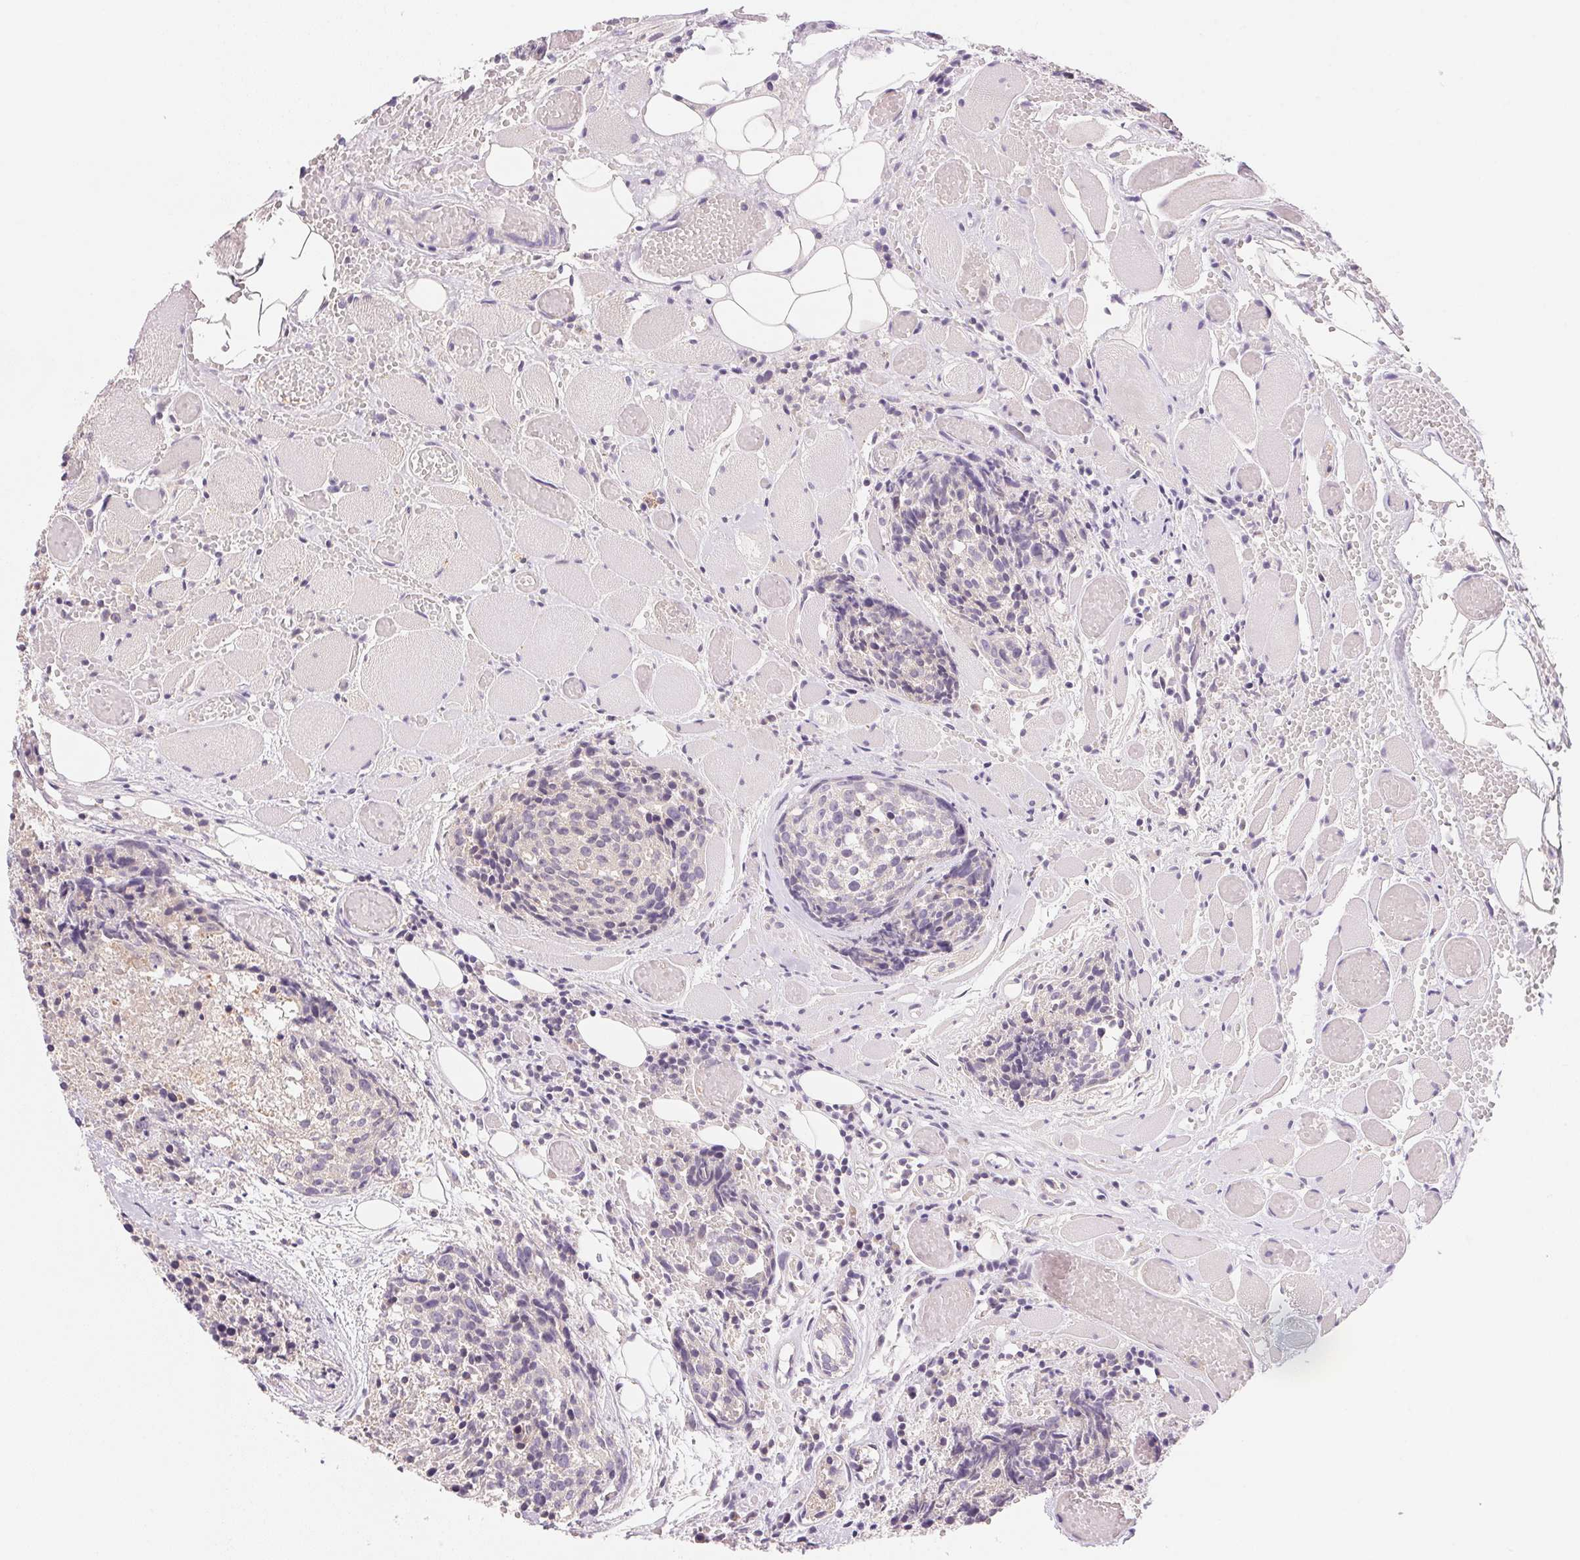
{"staining": {"intensity": "weak", "quantity": "<25%", "location": "cytoplasmic/membranous"}, "tissue": "head and neck cancer", "cell_type": "Tumor cells", "image_type": "cancer", "snomed": [{"axis": "morphology", "description": "Squamous cell carcinoma, NOS"}, {"axis": "topography", "description": "Oral tissue"}, {"axis": "topography", "description": "Head-Neck"}], "caption": "The micrograph reveals no staining of tumor cells in squamous cell carcinoma (head and neck). Nuclei are stained in blue.", "gene": "BNIP5", "patient": {"sex": "male", "age": 64}}